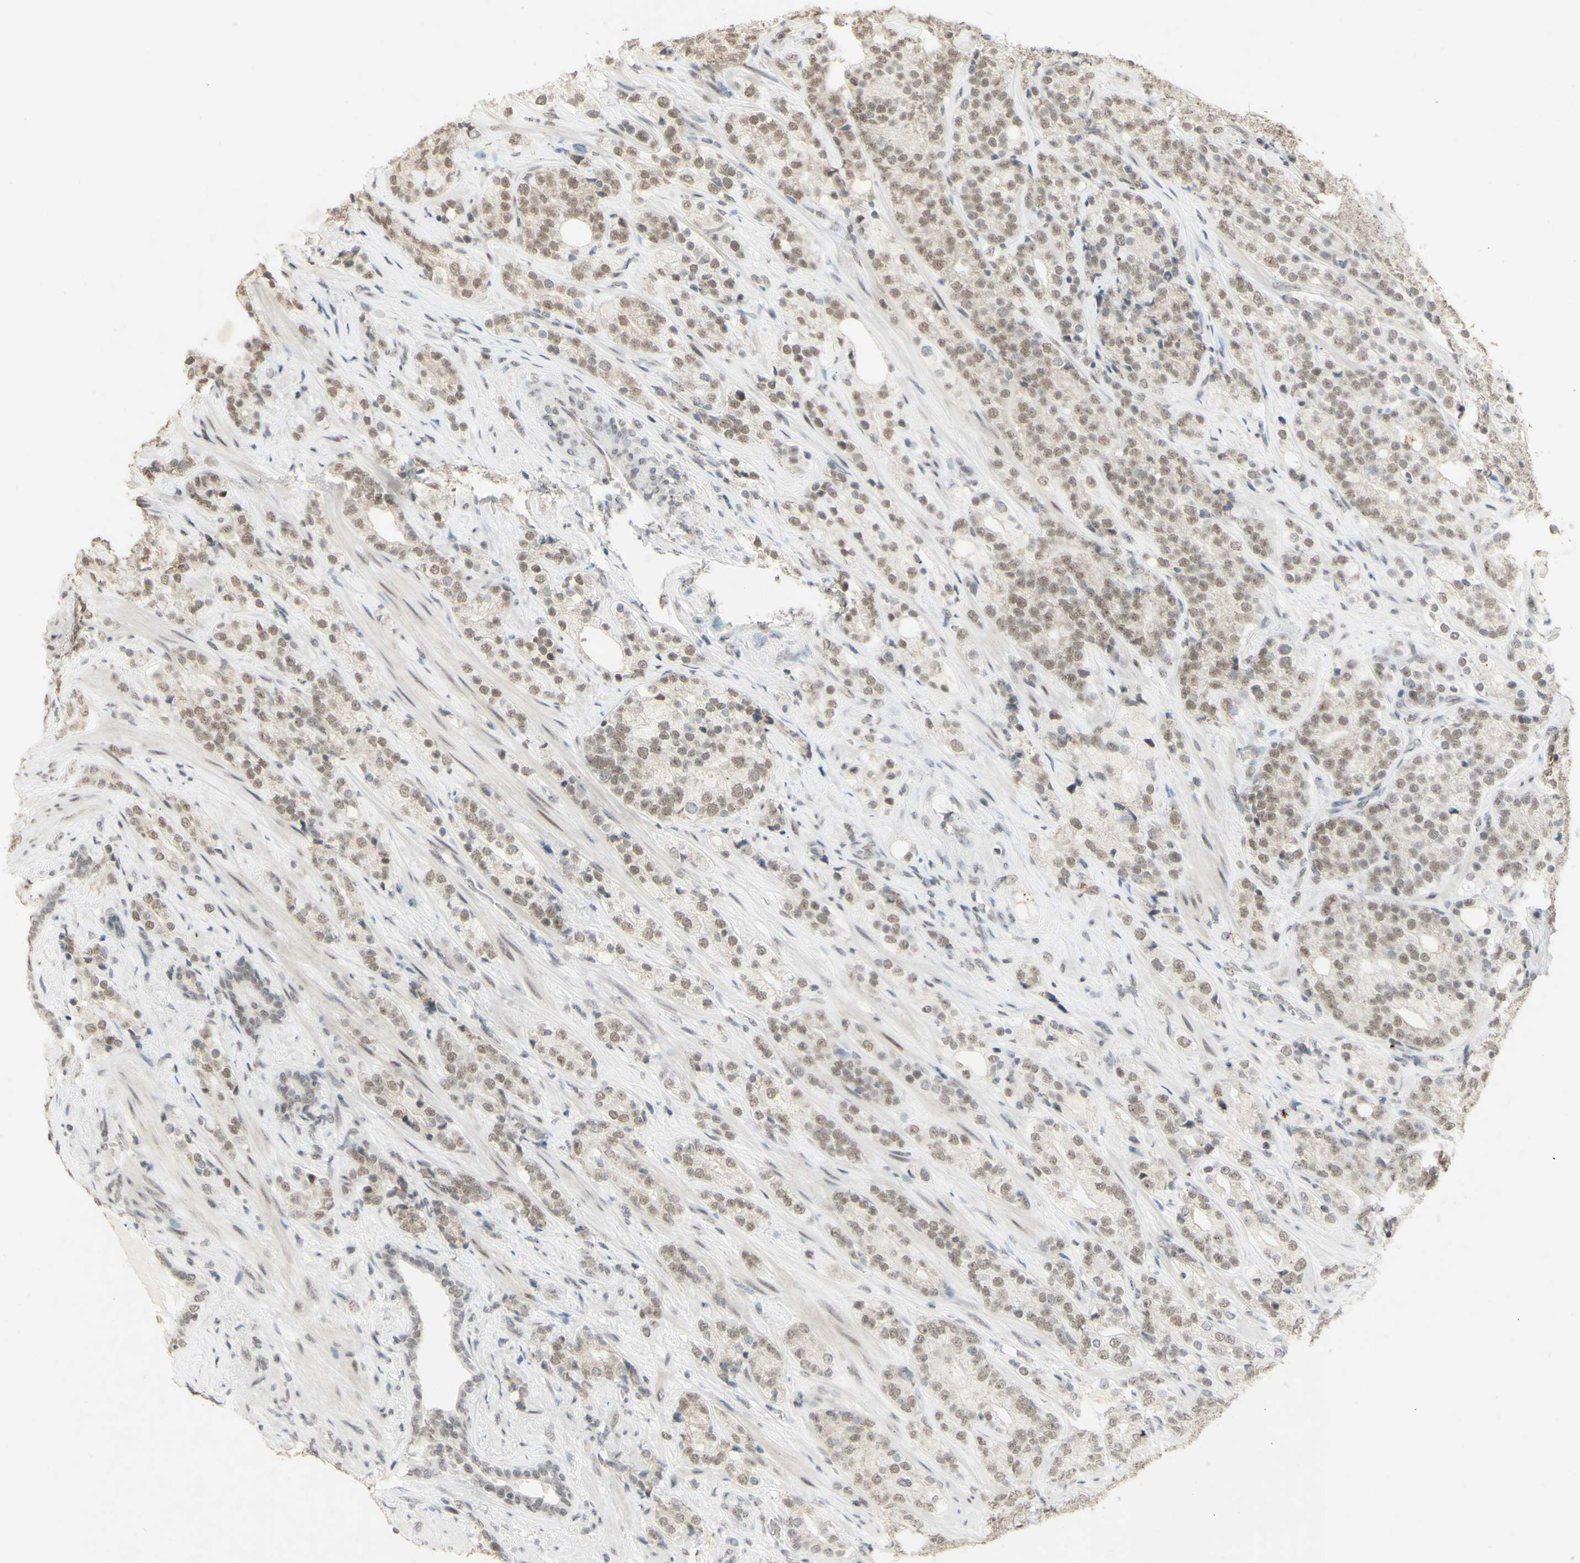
{"staining": {"intensity": "moderate", "quantity": ">75%", "location": "nuclear"}, "tissue": "prostate cancer", "cell_type": "Tumor cells", "image_type": "cancer", "snomed": [{"axis": "morphology", "description": "Adenocarcinoma, High grade"}, {"axis": "topography", "description": "Prostate"}], "caption": "Moderate nuclear expression for a protein is appreciated in approximately >75% of tumor cells of prostate cancer (high-grade adenocarcinoma) using immunohistochemistry.", "gene": "CENPB", "patient": {"sex": "male", "age": 71}}